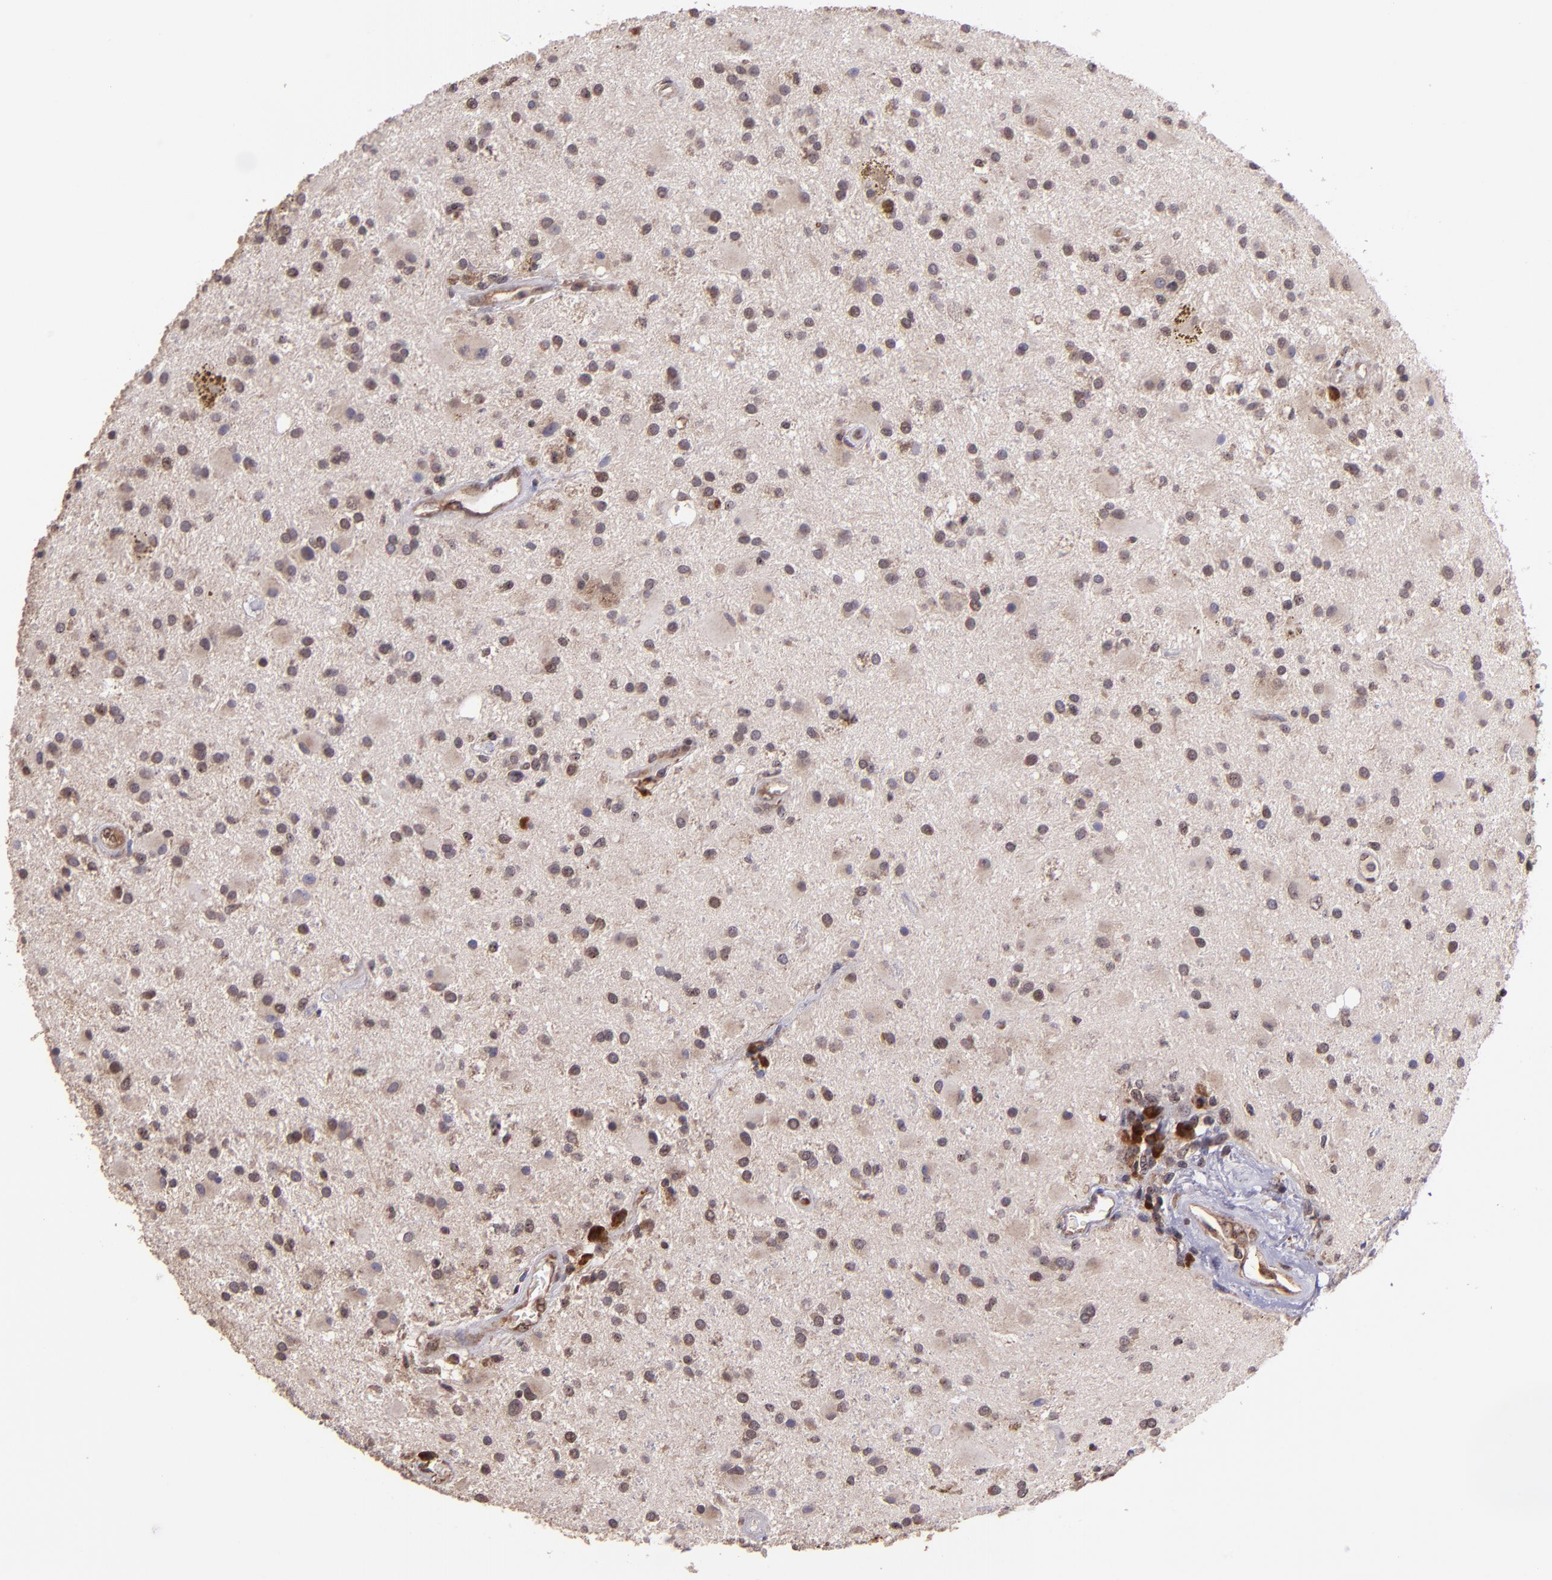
{"staining": {"intensity": "moderate", "quantity": ">75%", "location": "cytoplasmic/membranous,nuclear"}, "tissue": "glioma", "cell_type": "Tumor cells", "image_type": "cancer", "snomed": [{"axis": "morphology", "description": "Glioma, malignant, Low grade"}, {"axis": "topography", "description": "Brain"}], "caption": "An immunohistochemistry (IHC) micrograph of tumor tissue is shown. Protein staining in brown labels moderate cytoplasmic/membranous and nuclear positivity in low-grade glioma (malignant) within tumor cells.", "gene": "USP51", "patient": {"sex": "male", "age": 58}}